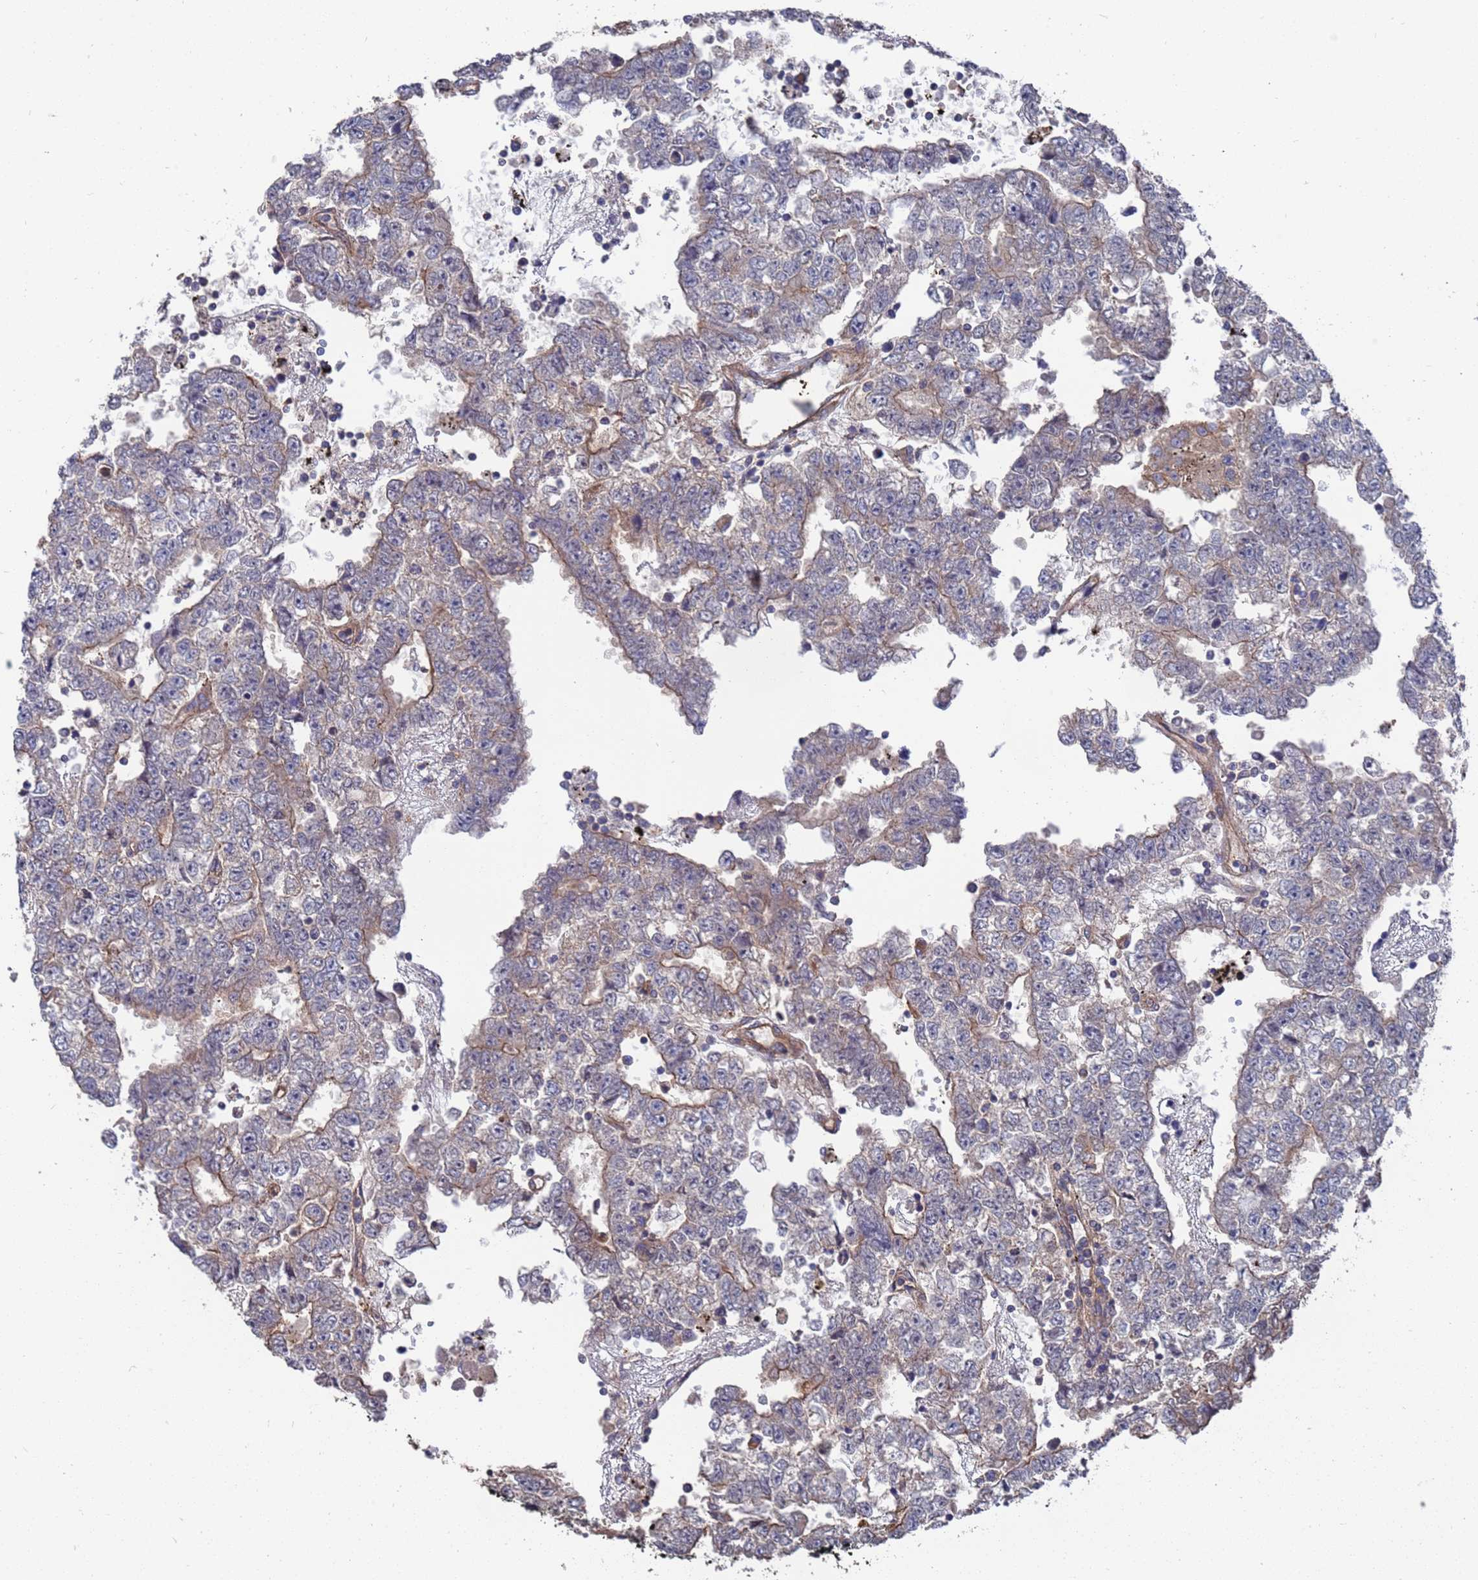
{"staining": {"intensity": "weak", "quantity": "<25%", "location": "cytoplasmic/membranous"}, "tissue": "testis cancer", "cell_type": "Tumor cells", "image_type": "cancer", "snomed": [{"axis": "morphology", "description": "Carcinoma, Embryonal, NOS"}, {"axis": "topography", "description": "Testis"}], "caption": "Image shows no protein positivity in tumor cells of testis embryonal carcinoma tissue.", "gene": "NDUFAF6", "patient": {"sex": "male", "age": 25}}